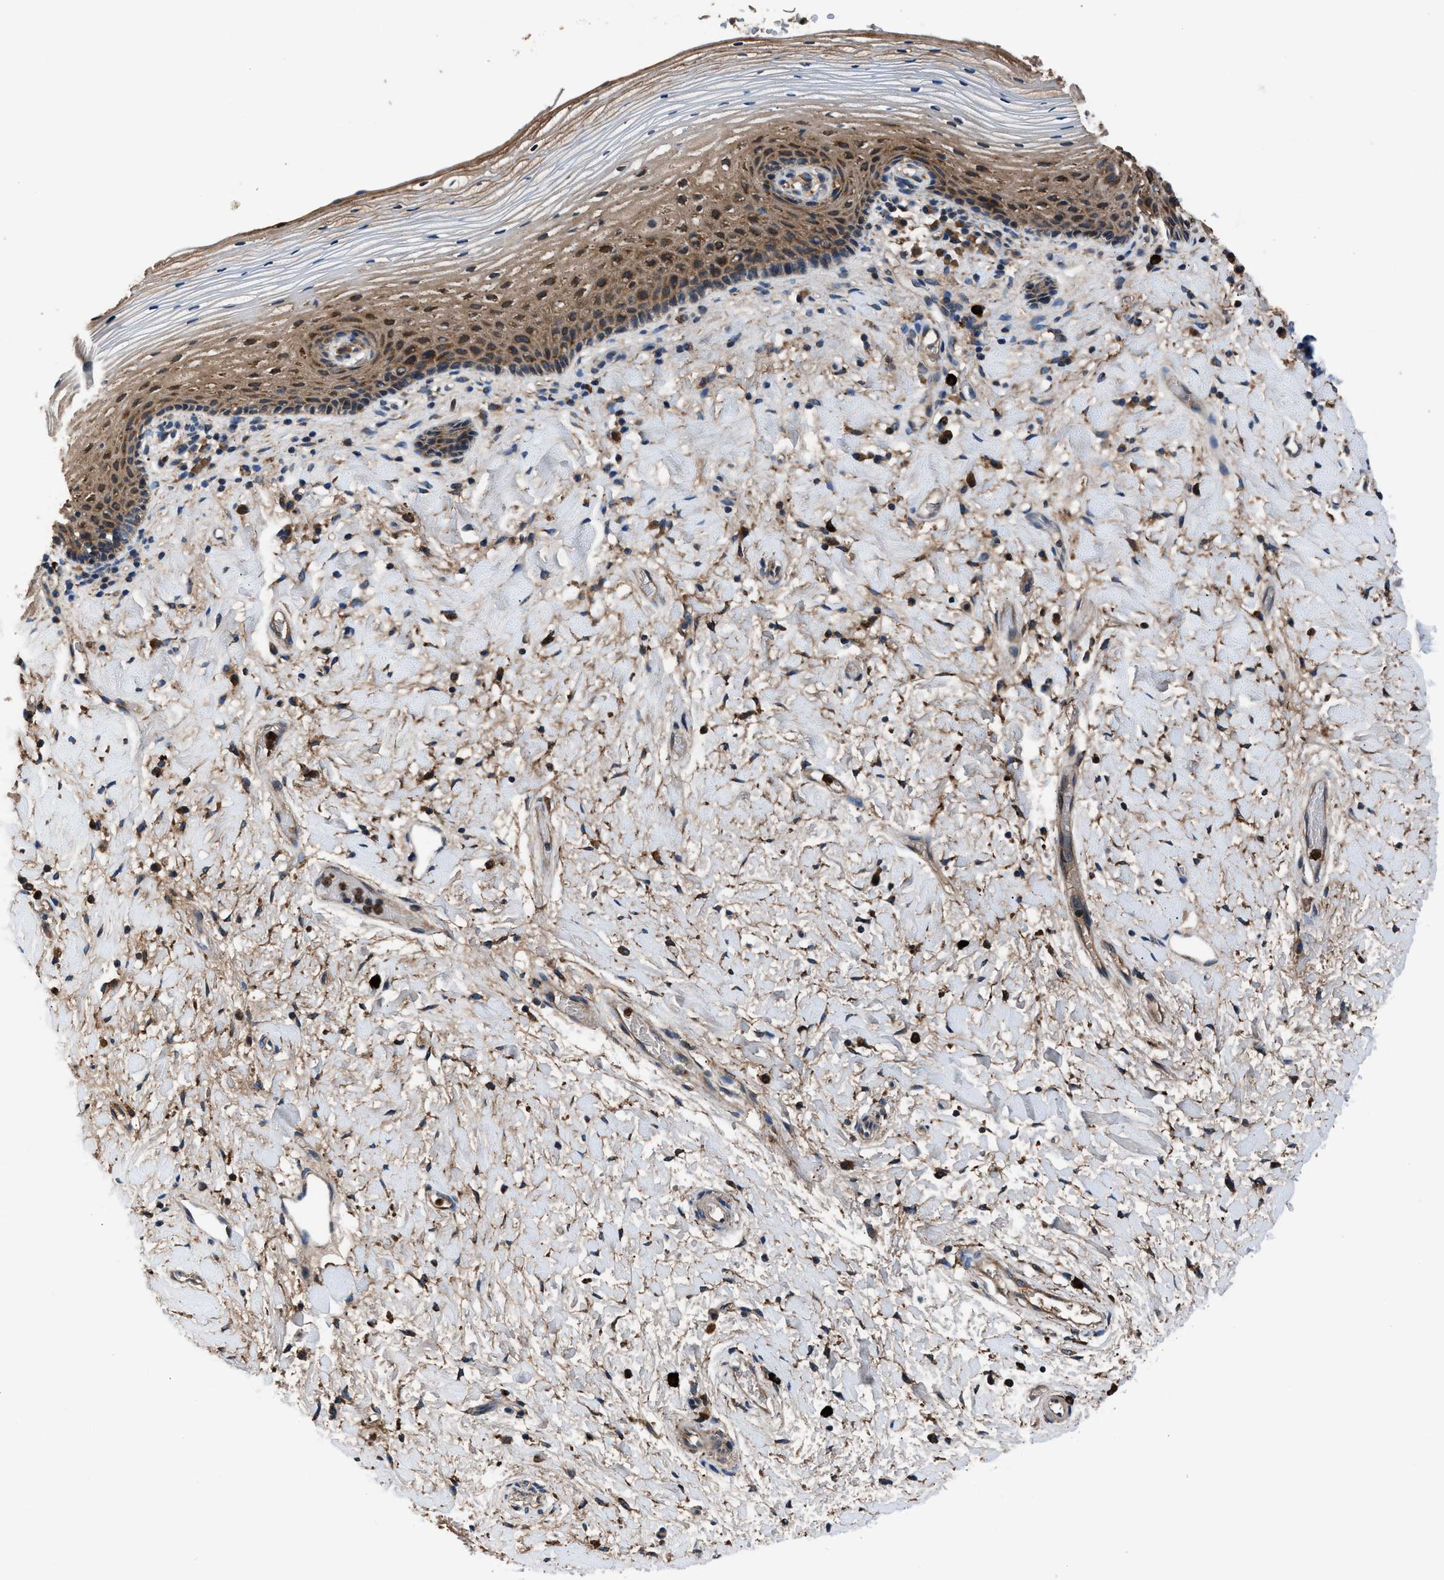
{"staining": {"intensity": "moderate", "quantity": "25%-75%", "location": "cytoplasmic/membranous"}, "tissue": "vagina", "cell_type": "Squamous epithelial cells", "image_type": "normal", "snomed": [{"axis": "morphology", "description": "Normal tissue, NOS"}, {"axis": "topography", "description": "Vagina"}], "caption": "Immunohistochemistry (IHC) photomicrograph of benign human vagina stained for a protein (brown), which demonstrates medium levels of moderate cytoplasmic/membranous staining in approximately 25%-75% of squamous epithelial cells.", "gene": "FAM221A", "patient": {"sex": "female", "age": 60}}